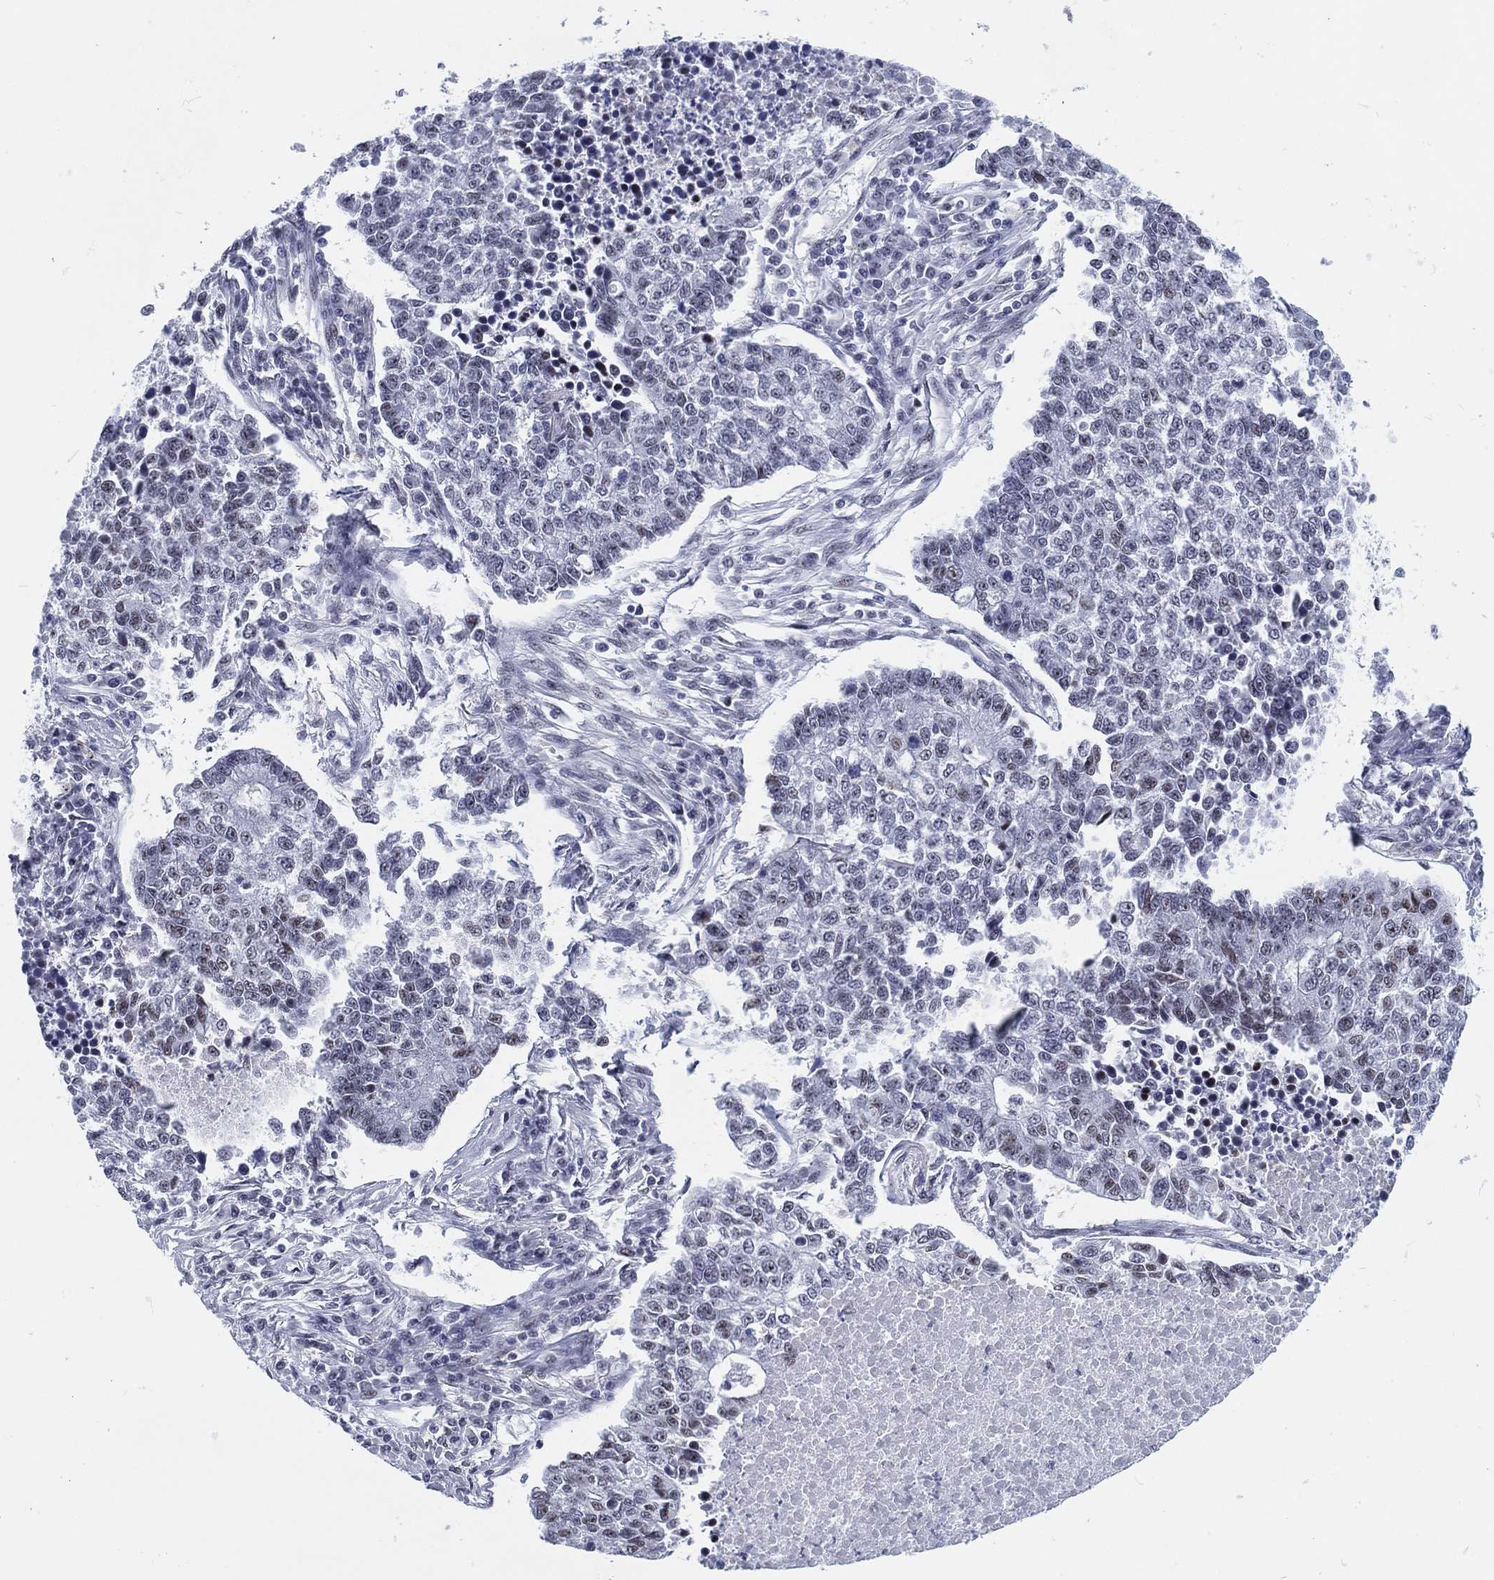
{"staining": {"intensity": "weak", "quantity": "<25%", "location": "nuclear"}, "tissue": "lung cancer", "cell_type": "Tumor cells", "image_type": "cancer", "snomed": [{"axis": "morphology", "description": "Adenocarcinoma, NOS"}, {"axis": "topography", "description": "Lung"}], "caption": "An immunohistochemistry (IHC) image of lung cancer (adenocarcinoma) is shown. There is no staining in tumor cells of lung cancer (adenocarcinoma).", "gene": "MAPK8IP1", "patient": {"sex": "male", "age": 57}}